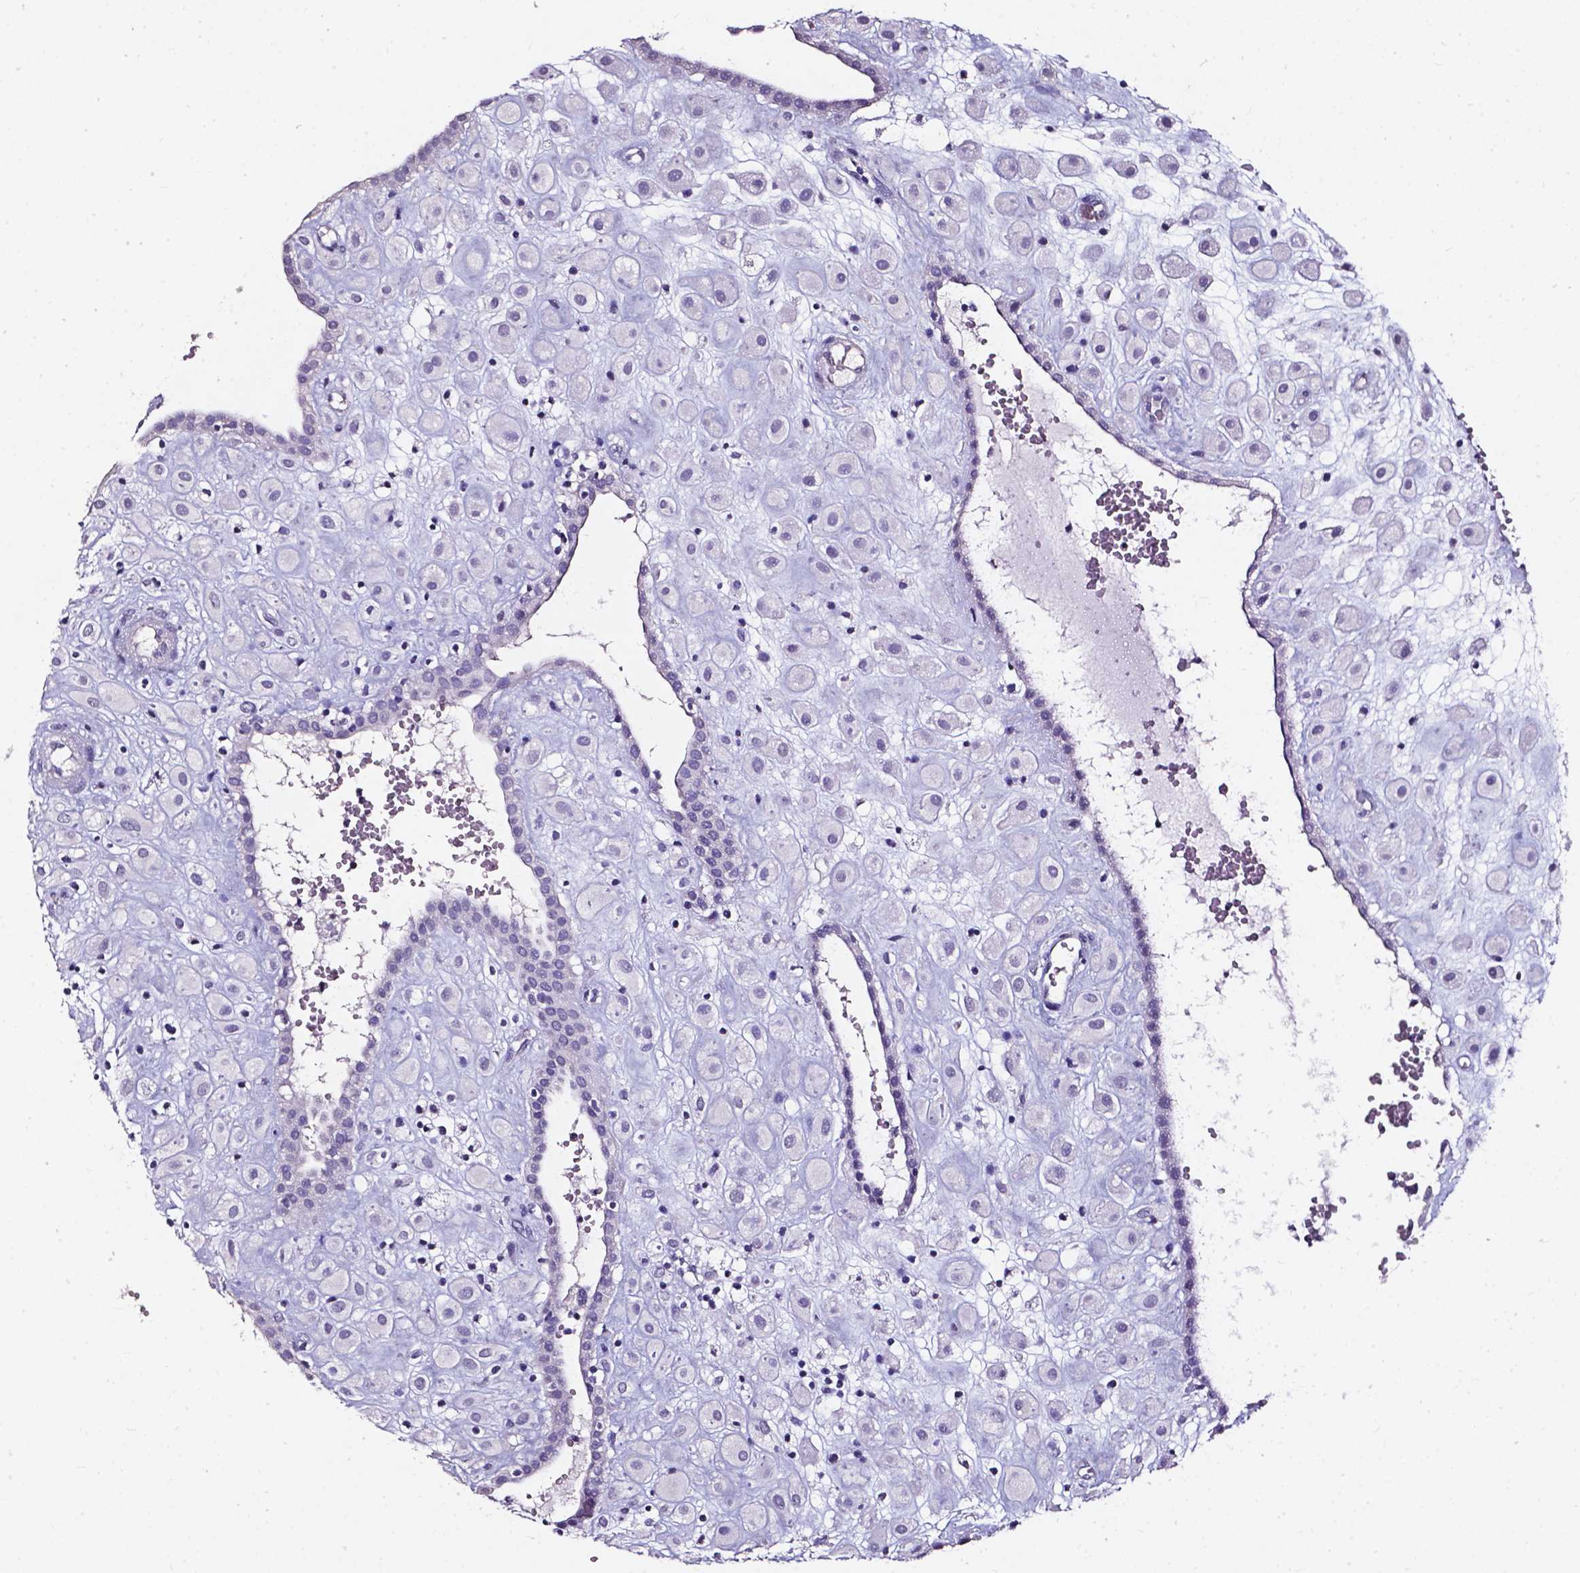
{"staining": {"intensity": "negative", "quantity": "none", "location": "none"}, "tissue": "placenta", "cell_type": "Decidual cells", "image_type": "normal", "snomed": [{"axis": "morphology", "description": "Normal tissue, NOS"}, {"axis": "topography", "description": "Placenta"}], "caption": "This is a image of immunohistochemistry staining of benign placenta, which shows no staining in decidual cells.", "gene": "DEFA5", "patient": {"sex": "female", "age": 24}}